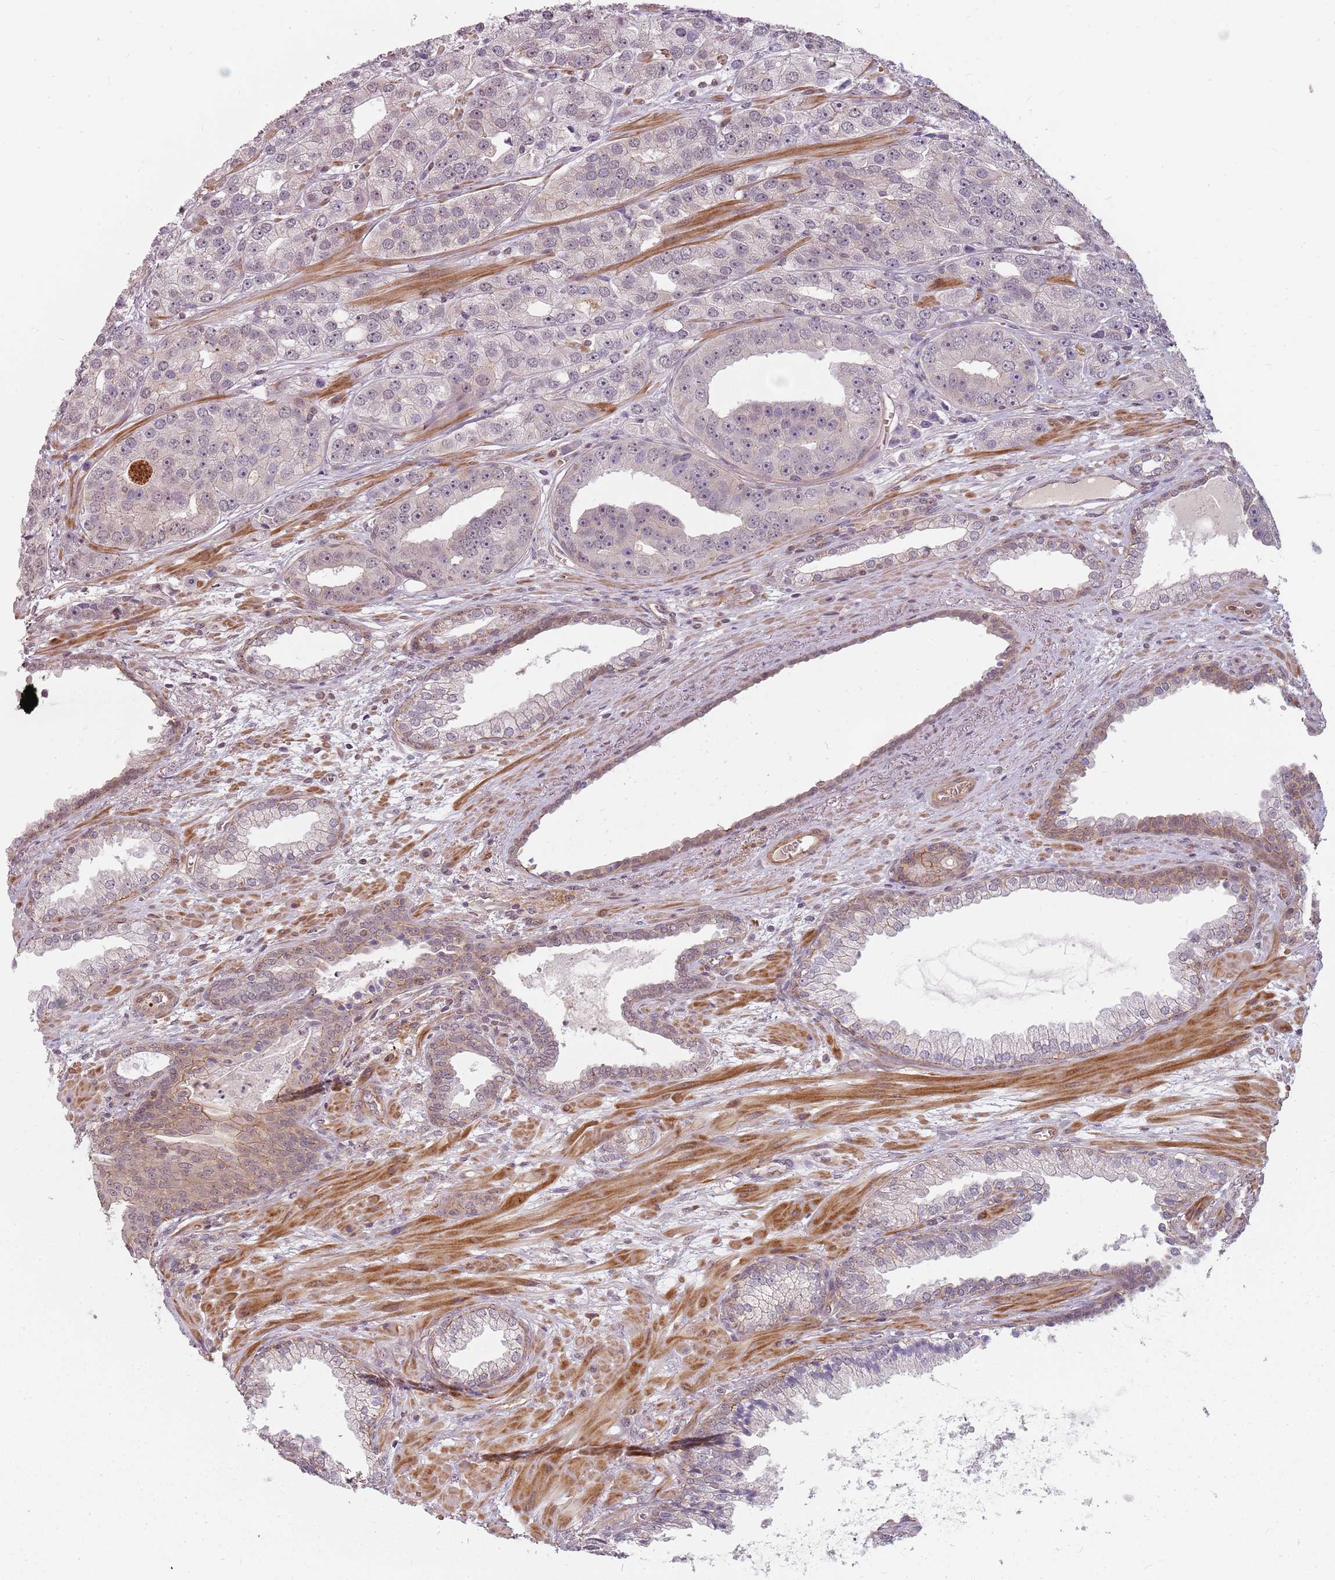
{"staining": {"intensity": "weak", "quantity": "<25%", "location": "cytoplasmic/membranous"}, "tissue": "prostate cancer", "cell_type": "Tumor cells", "image_type": "cancer", "snomed": [{"axis": "morphology", "description": "Adenocarcinoma, High grade"}, {"axis": "topography", "description": "Prostate"}], "caption": "Human prostate cancer stained for a protein using immunohistochemistry (IHC) exhibits no staining in tumor cells.", "gene": "PPP1R14C", "patient": {"sex": "male", "age": 71}}